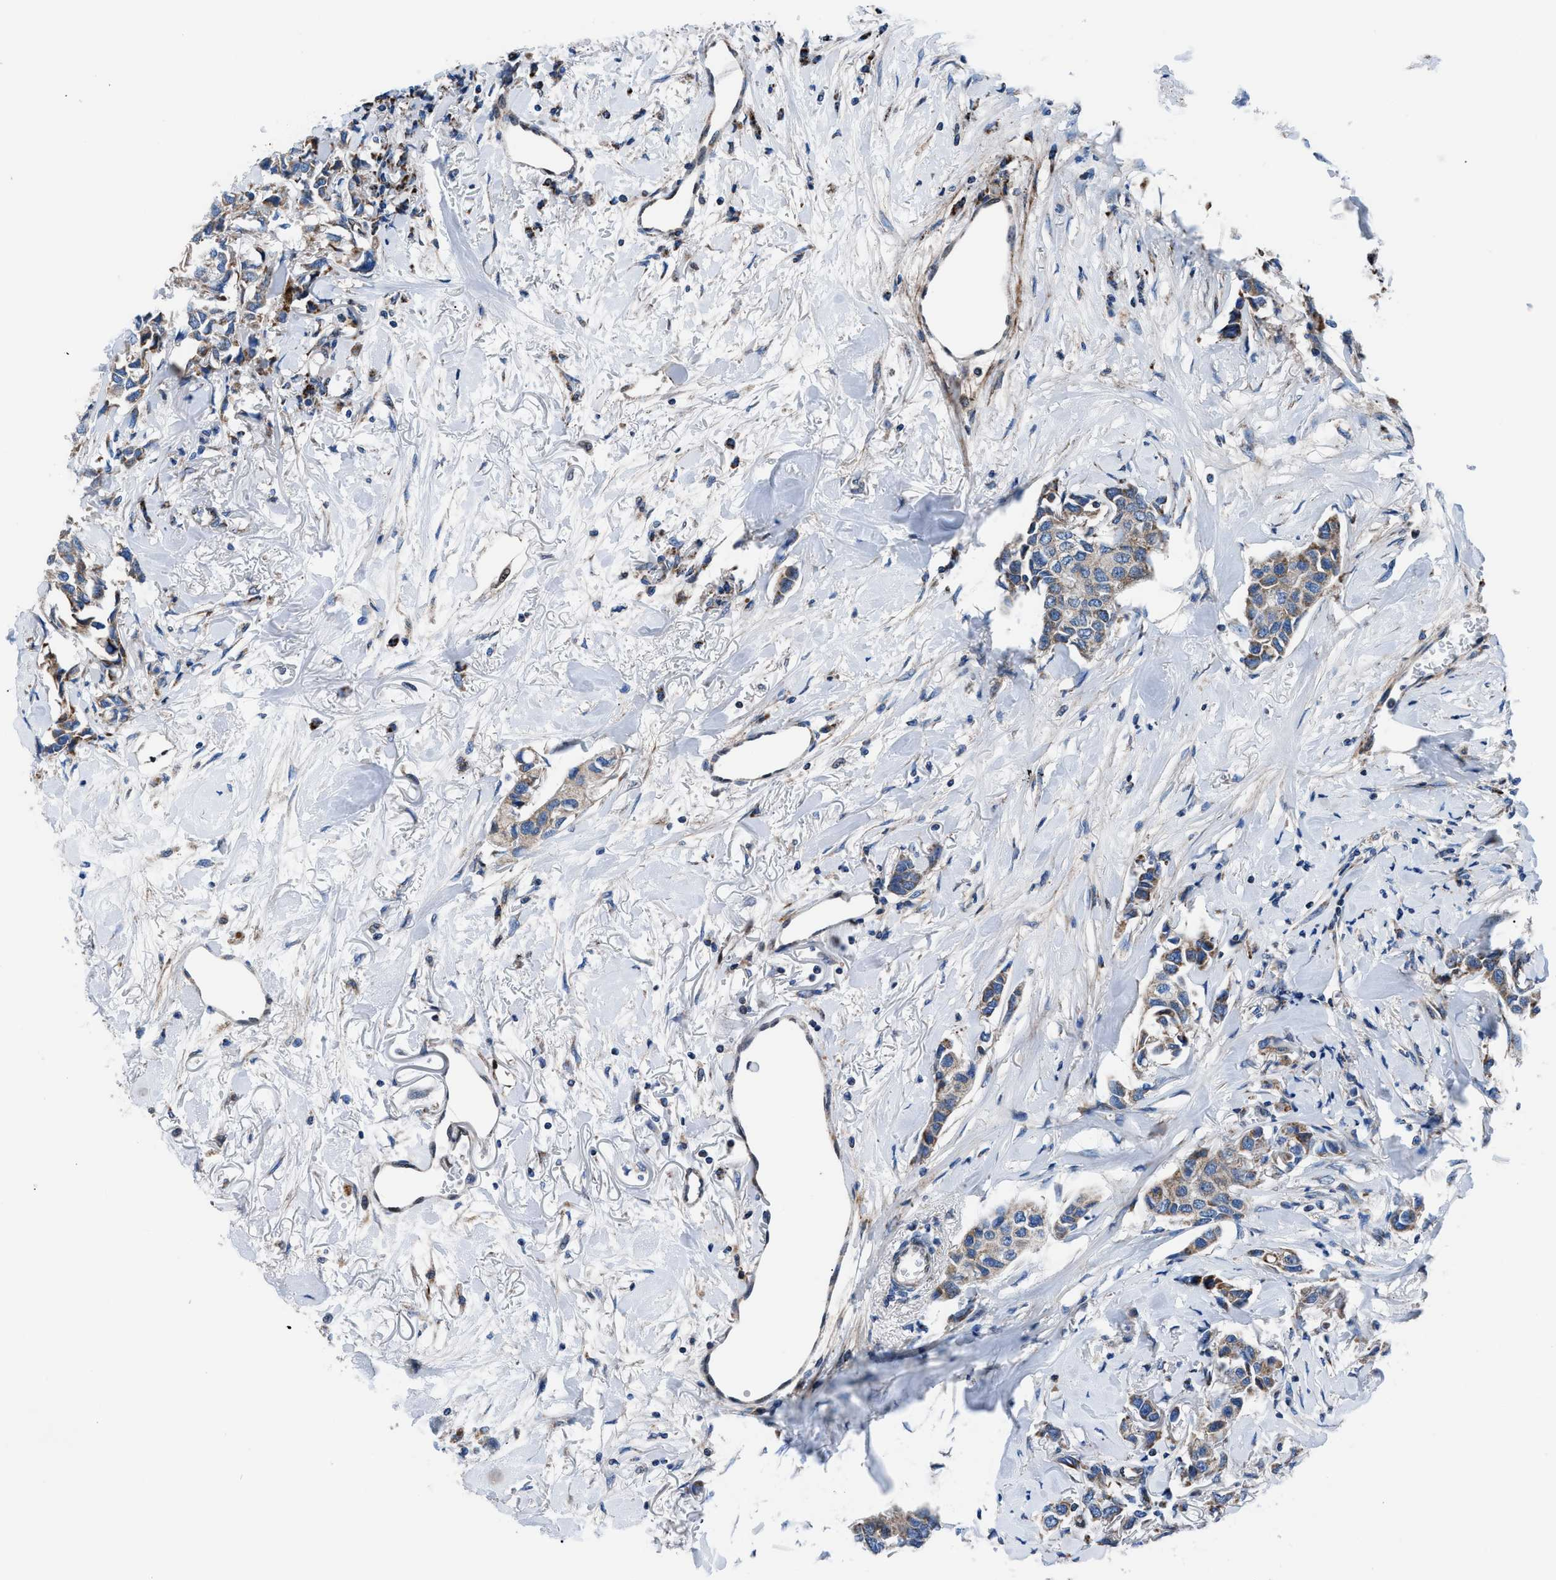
{"staining": {"intensity": "moderate", "quantity": "<25%", "location": "cytoplasmic/membranous"}, "tissue": "breast cancer", "cell_type": "Tumor cells", "image_type": "cancer", "snomed": [{"axis": "morphology", "description": "Duct carcinoma"}, {"axis": "topography", "description": "Breast"}], "caption": "Immunohistochemical staining of human infiltrating ductal carcinoma (breast) shows low levels of moderate cytoplasmic/membranous staining in approximately <25% of tumor cells. (Brightfield microscopy of DAB IHC at high magnification).", "gene": "LMO2", "patient": {"sex": "female", "age": 80}}